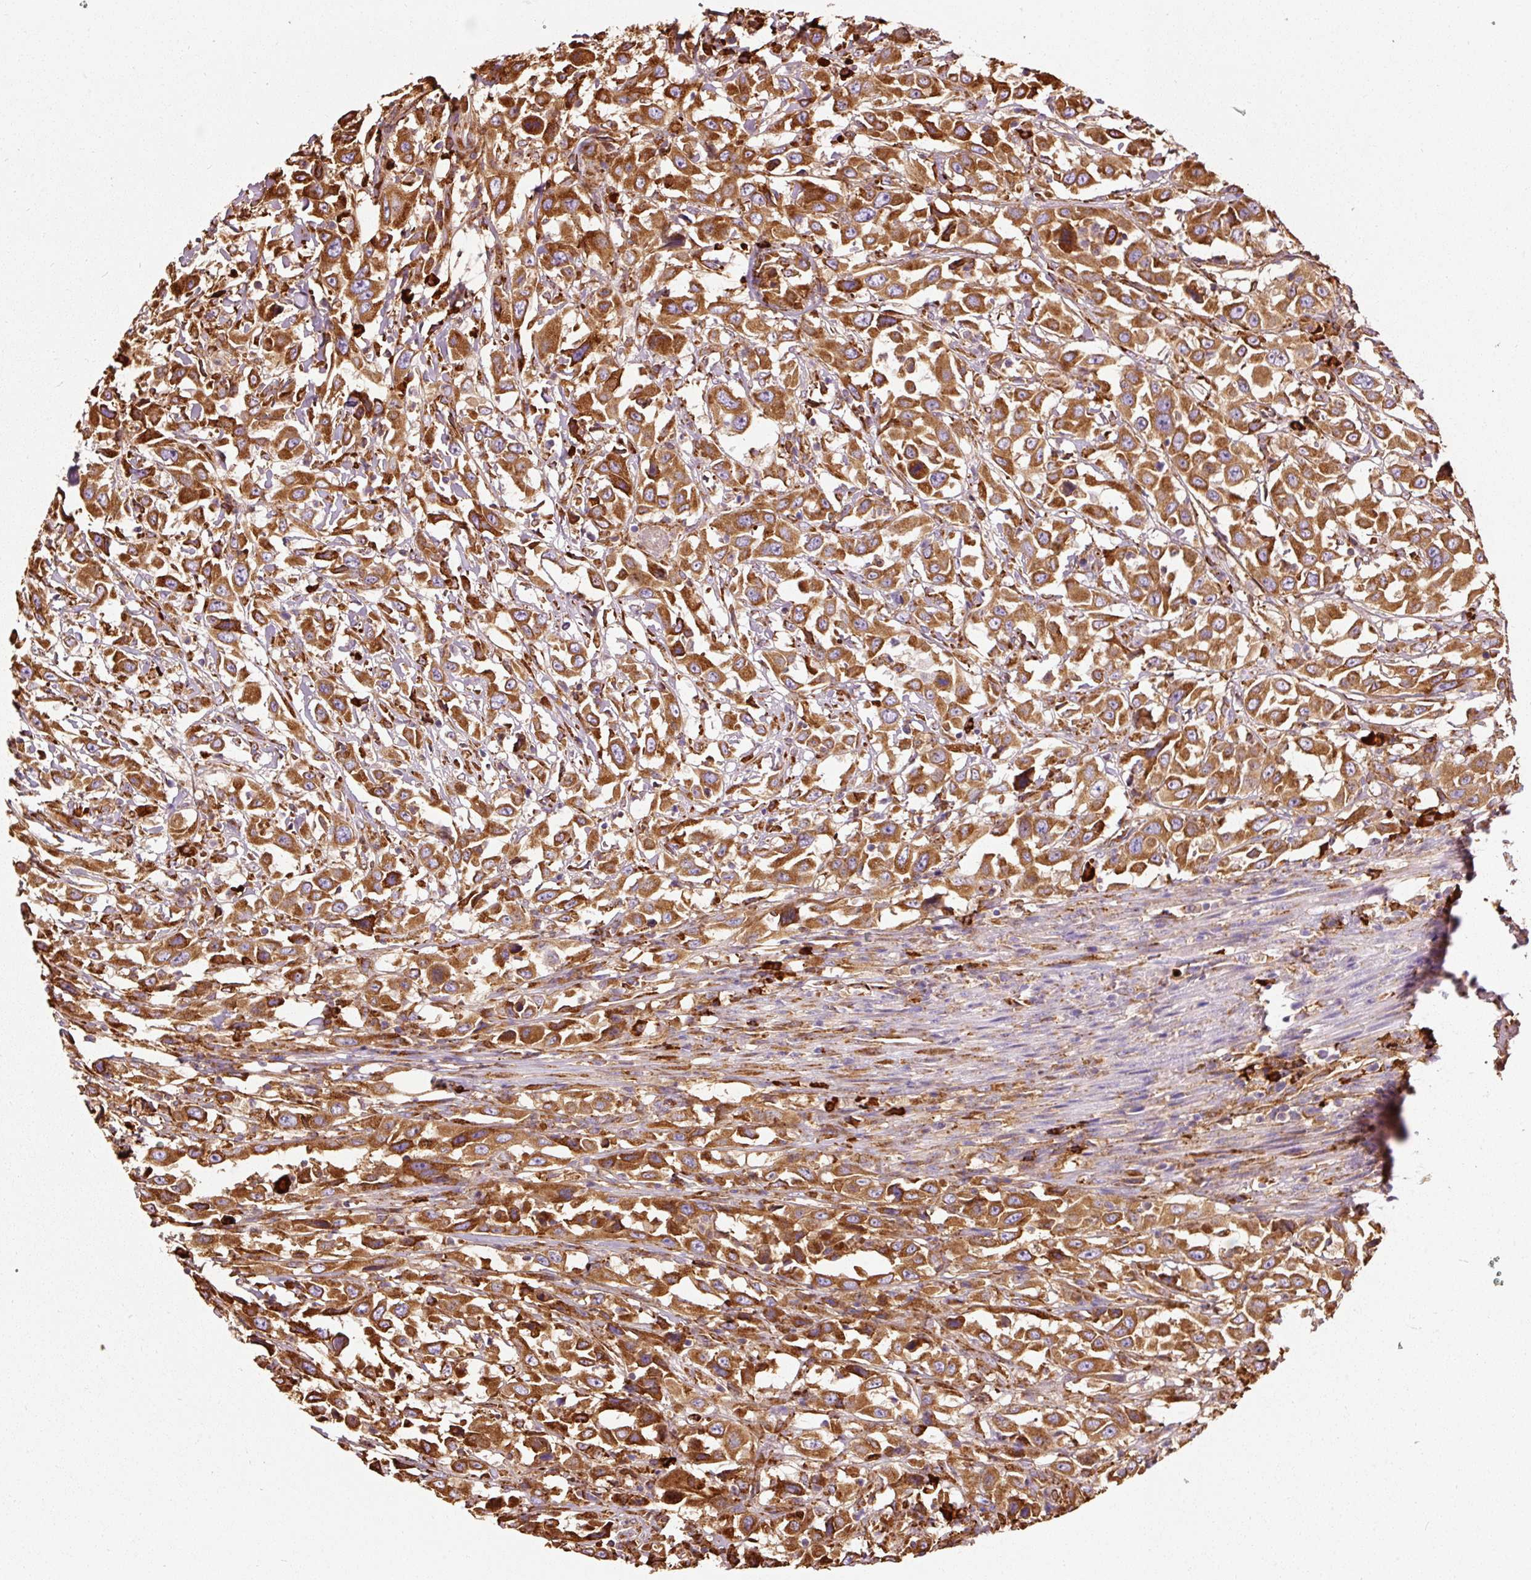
{"staining": {"intensity": "strong", "quantity": ">75%", "location": "cytoplasmic/membranous"}, "tissue": "urothelial cancer", "cell_type": "Tumor cells", "image_type": "cancer", "snomed": [{"axis": "morphology", "description": "Urothelial carcinoma, High grade"}, {"axis": "topography", "description": "Urinary bladder"}], "caption": "Protein analysis of urothelial cancer tissue demonstrates strong cytoplasmic/membranous positivity in about >75% of tumor cells. (Stains: DAB in brown, nuclei in blue, Microscopy: brightfield microscopy at high magnification).", "gene": "KLC1", "patient": {"sex": "male", "age": 61}}